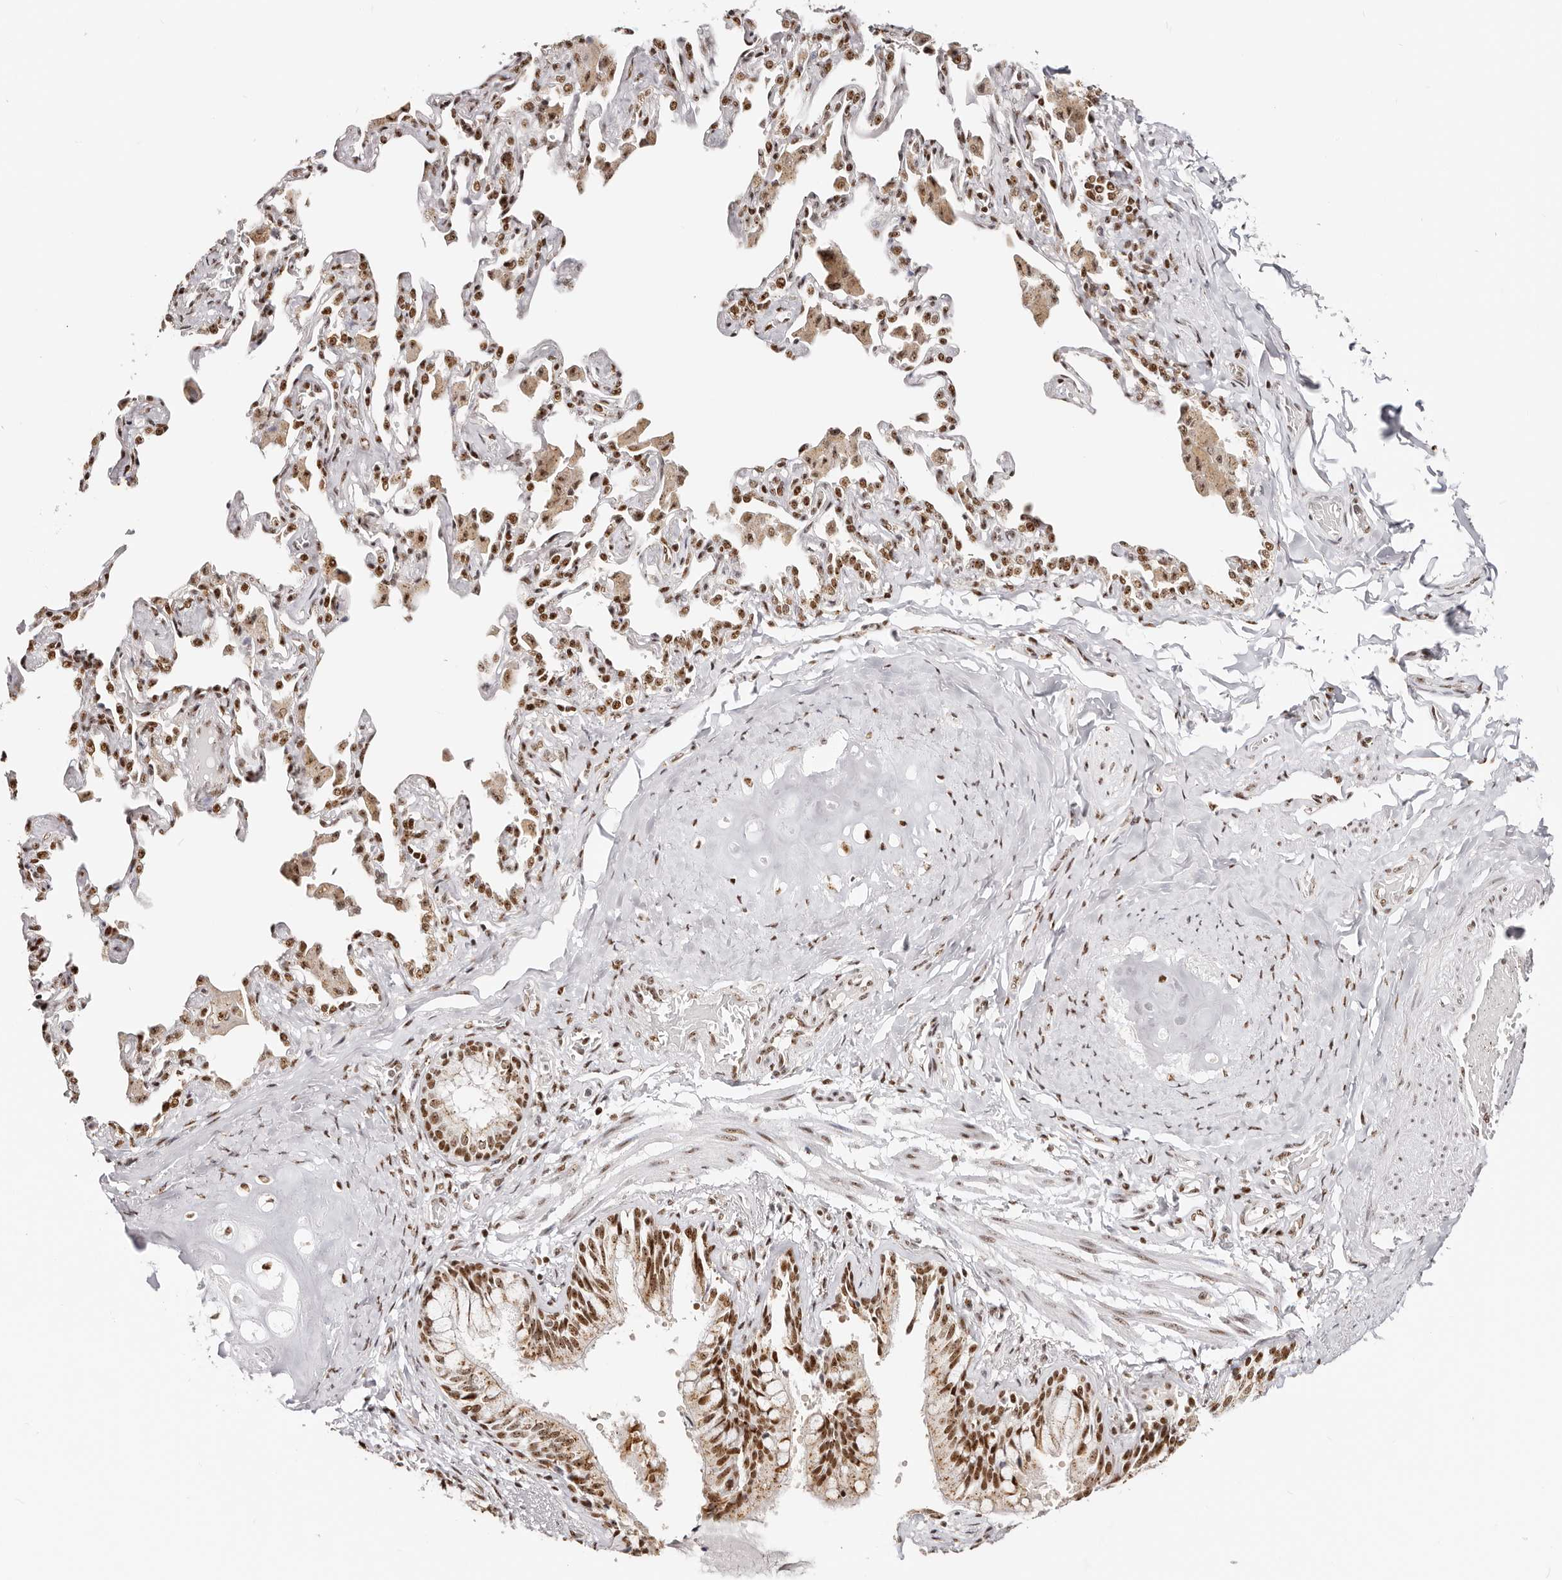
{"staining": {"intensity": "strong", "quantity": ">75%", "location": "nuclear"}, "tissue": "bronchus", "cell_type": "Respiratory epithelial cells", "image_type": "normal", "snomed": [{"axis": "morphology", "description": "Normal tissue, NOS"}, {"axis": "morphology", "description": "Inflammation, NOS"}, {"axis": "topography", "description": "Lung"}], "caption": "Immunohistochemistry (IHC) (DAB (3,3'-diaminobenzidine)) staining of benign human bronchus demonstrates strong nuclear protein positivity in about >75% of respiratory epithelial cells.", "gene": "IQGAP3", "patient": {"sex": "female", "age": 46}}